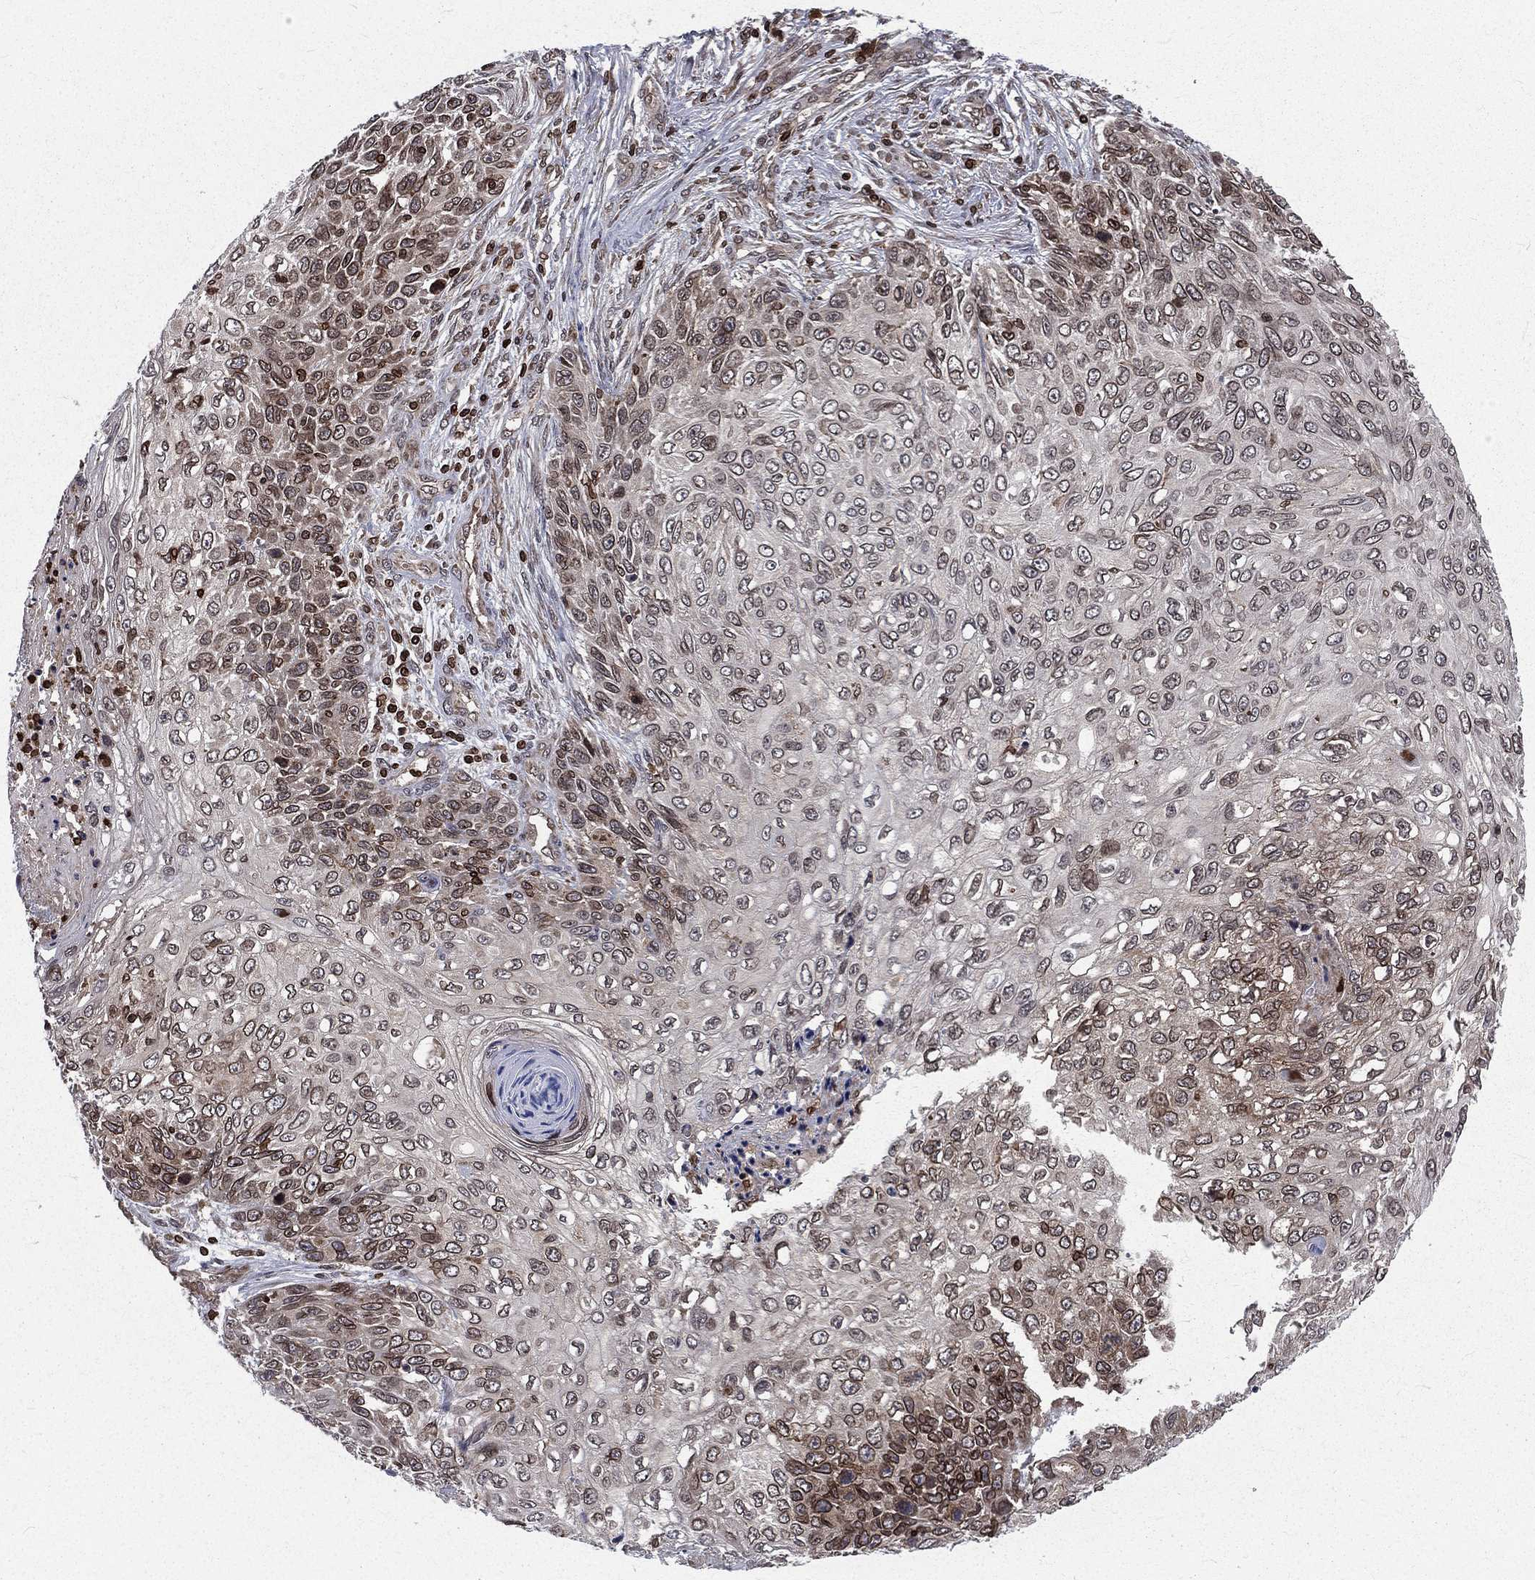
{"staining": {"intensity": "moderate", "quantity": "<25%", "location": "cytoplasmic/membranous,nuclear"}, "tissue": "skin cancer", "cell_type": "Tumor cells", "image_type": "cancer", "snomed": [{"axis": "morphology", "description": "Squamous cell carcinoma, NOS"}, {"axis": "topography", "description": "Skin"}], "caption": "Immunohistochemistry (IHC) (DAB (3,3'-diaminobenzidine)) staining of squamous cell carcinoma (skin) exhibits moderate cytoplasmic/membranous and nuclear protein expression in about <25% of tumor cells.", "gene": "LBR", "patient": {"sex": "male", "age": 92}}